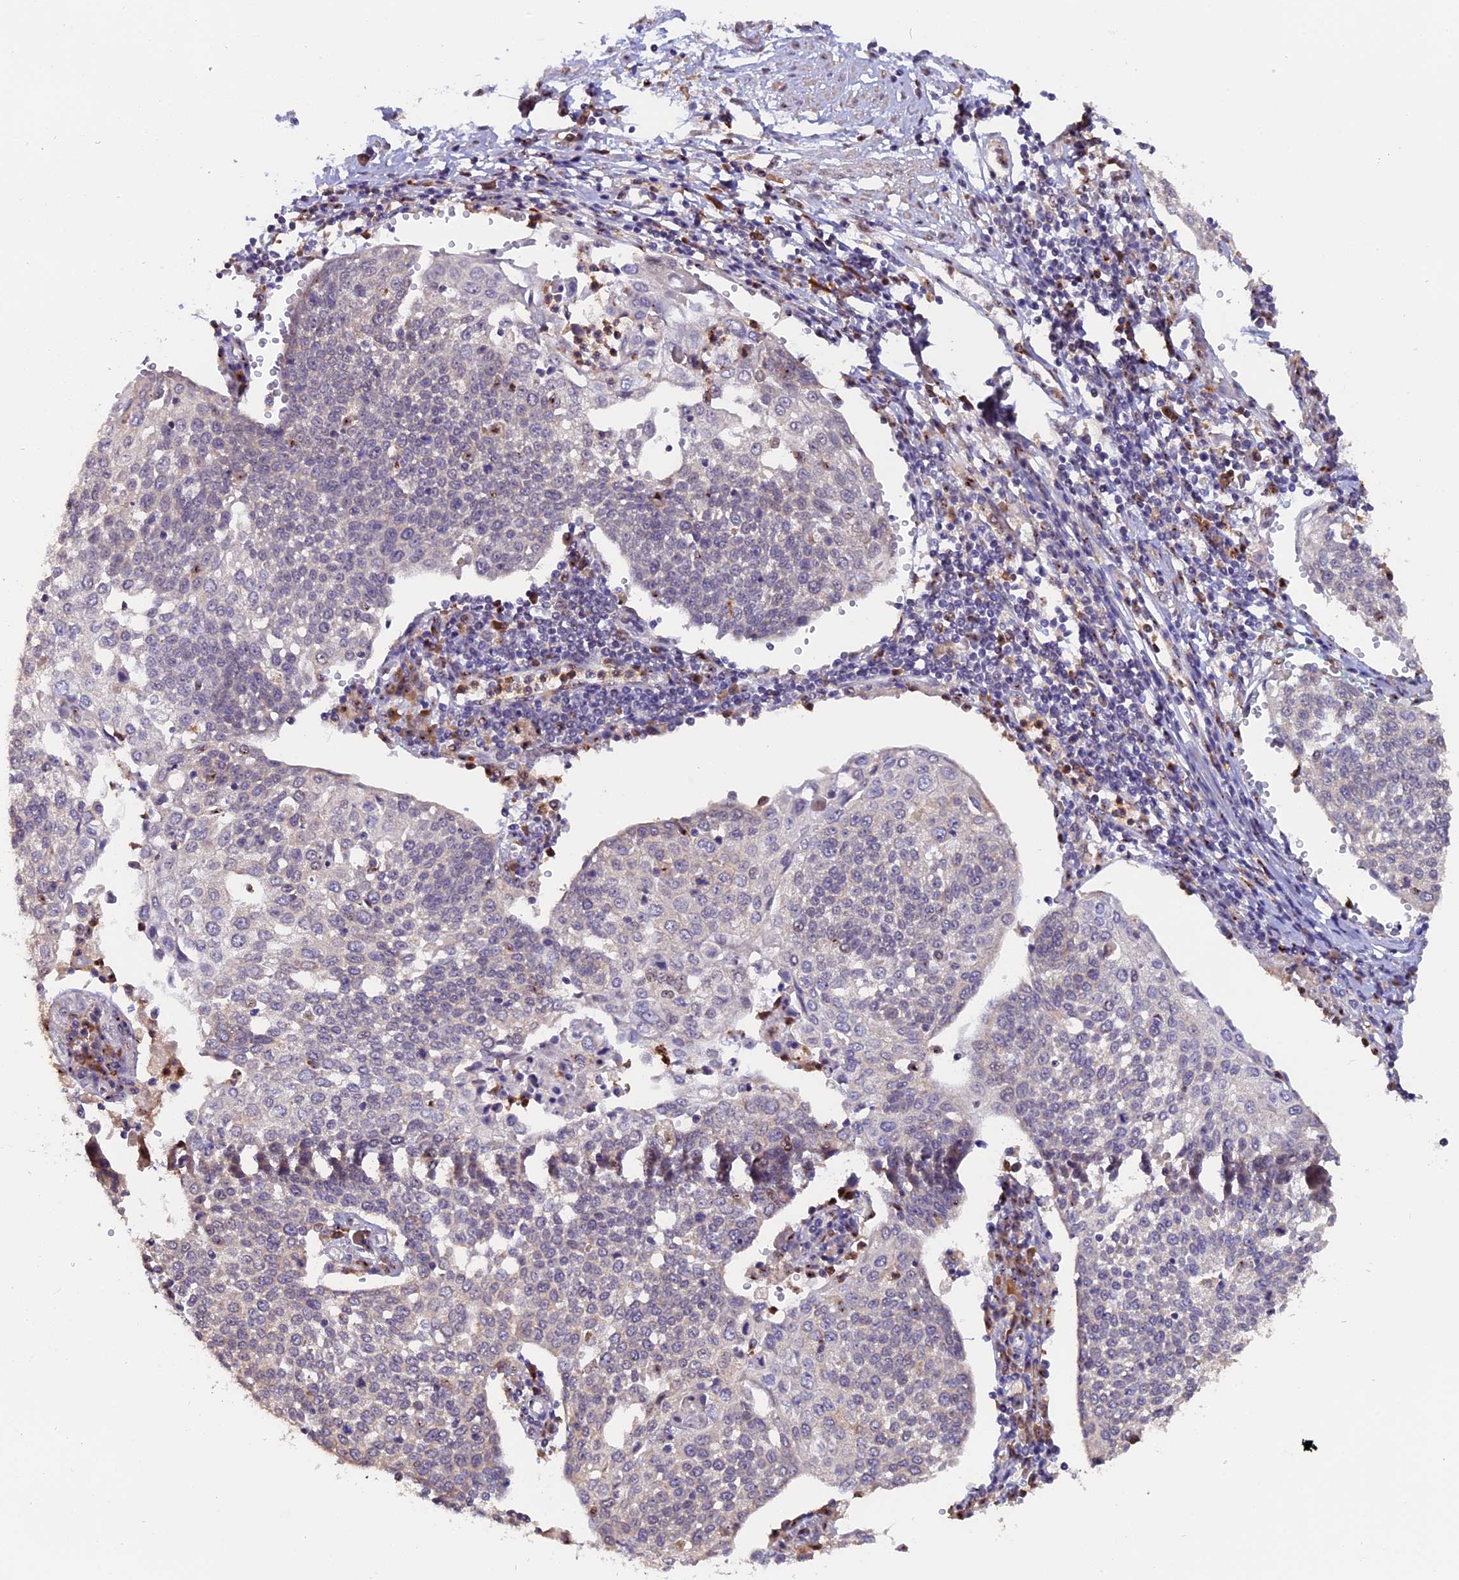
{"staining": {"intensity": "negative", "quantity": "none", "location": "none"}, "tissue": "cervical cancer", "cell_type": "Tumor cells", "image_type": "cancer", "snomed": [{"axis": "morphology", "description": "Squamous cell carcinoma, NOS"}, {"axis": "topography", "description": "Cervix"}], "caption": "A micrograph of human squamous cell carcinoma (cervical) is negative for staining in tumor cells.", "gene": "FAM118B", "patient": {"sex": "female", "age": 34}}